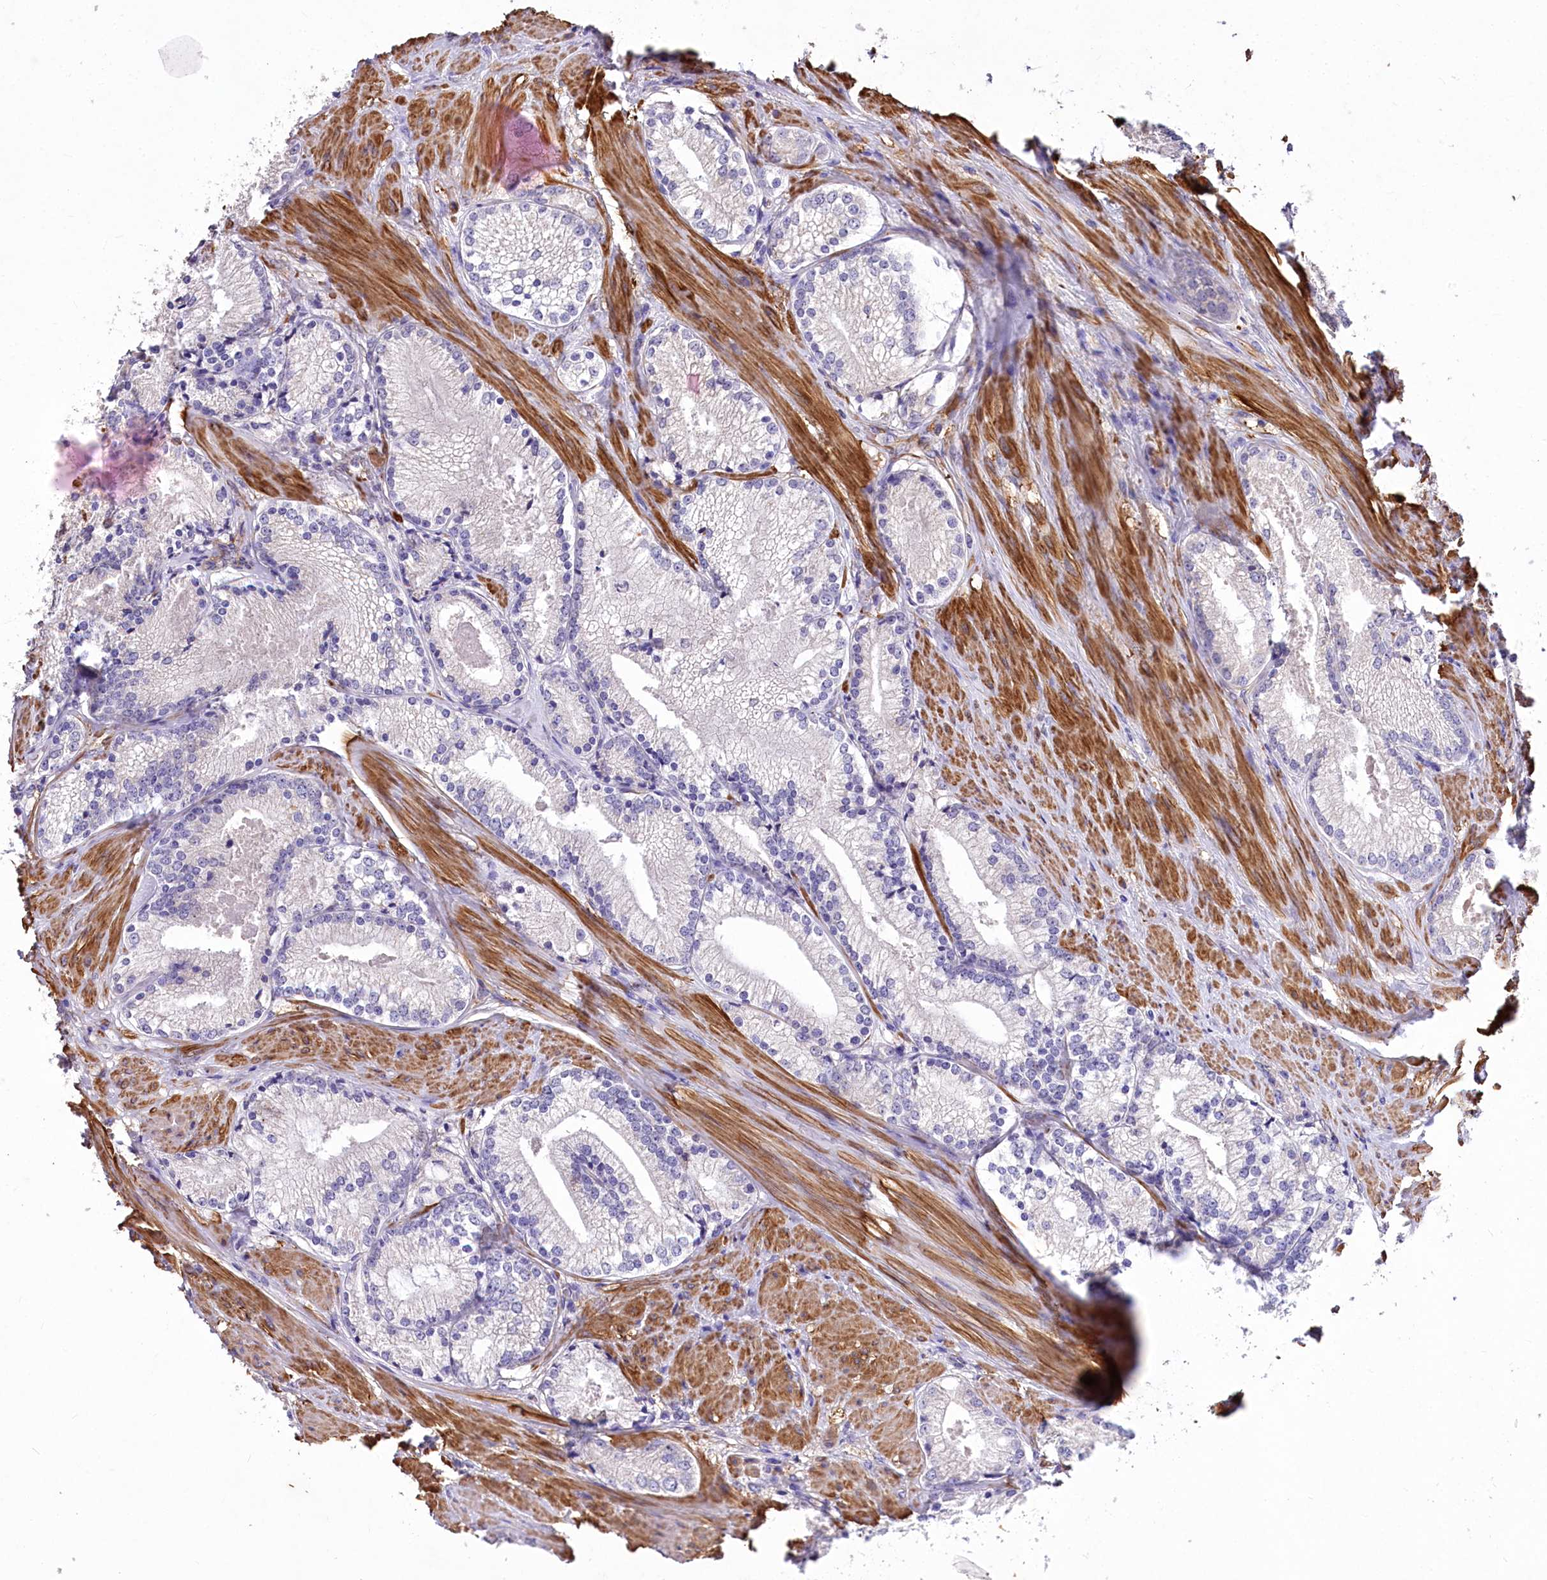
{"staining": {"intensity": "negative", "quantity": "none", "location": "none"}, "tissue": "prostate cancer", "cell_type": "Tumor cells", "image_type": "cancer", "snomed": [{"axis": "morphology", "description": "Adenocarcinoma, High grade"}, {"axis": "topography", "description": "Prostate"}], "caption": "Tumor cells are negative for brown protein staining in prostate cancer (adenocarcinoma (high-grade)).", "gene": "RDH16", "patient": {"sex": "male", "age": 66}}